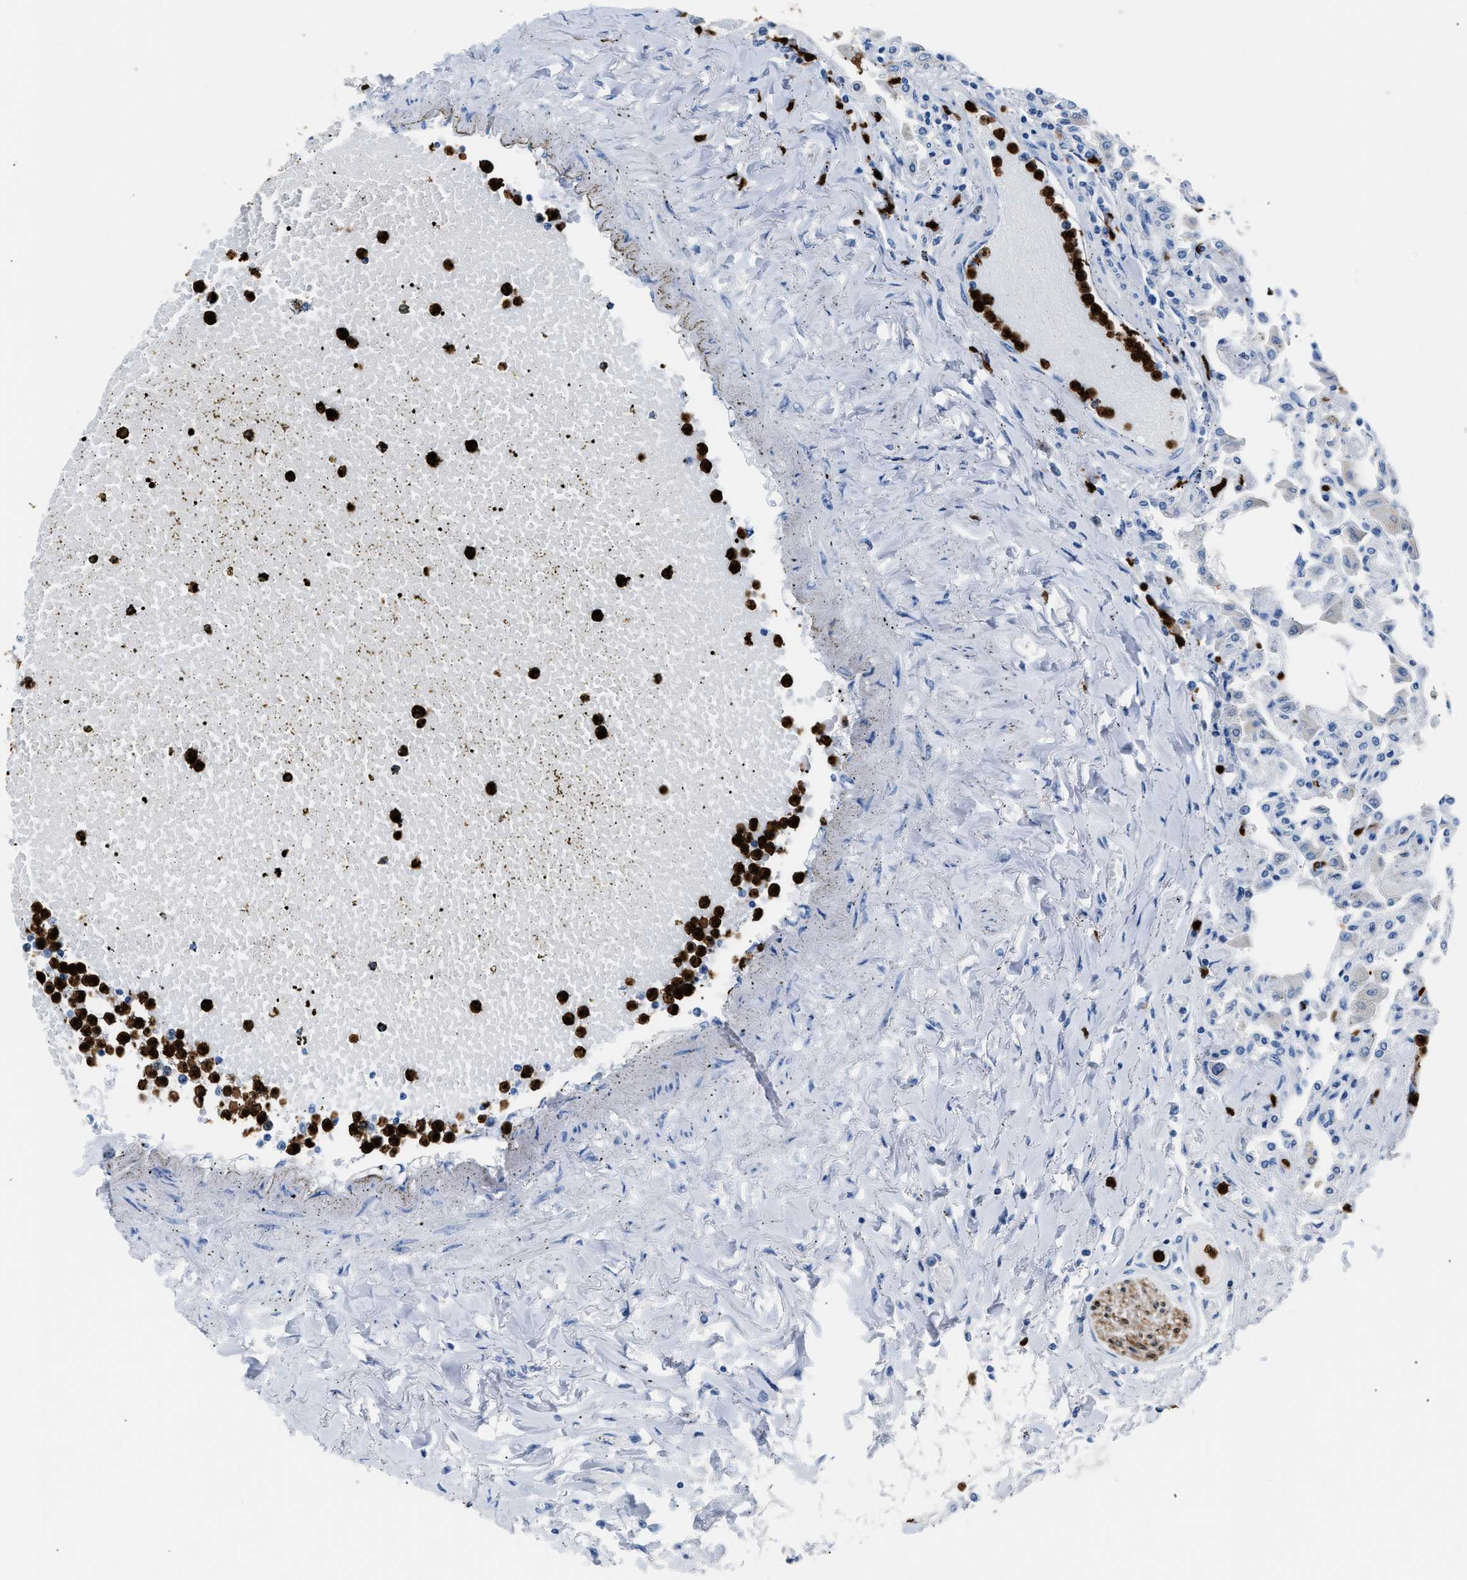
{"staining": {"intensity": "negative", "quantity": "none", "location": "none"}, "tissue": "lung", "cell_type": "Alveolar cells", "image_type": "normal", "snomed": [{"axis": "morphology", "description": "Normal tissue, NOS"}, {"axis": "topography", "description": "Bronchus"}, {"axis": "topography", "description": "Lung"}], "caption": "Photomicrograph shows no significant protein staining in alveolar cells of benign lung.", "gene": "S100P", "patient": {"sex": "female", "age": 49}}